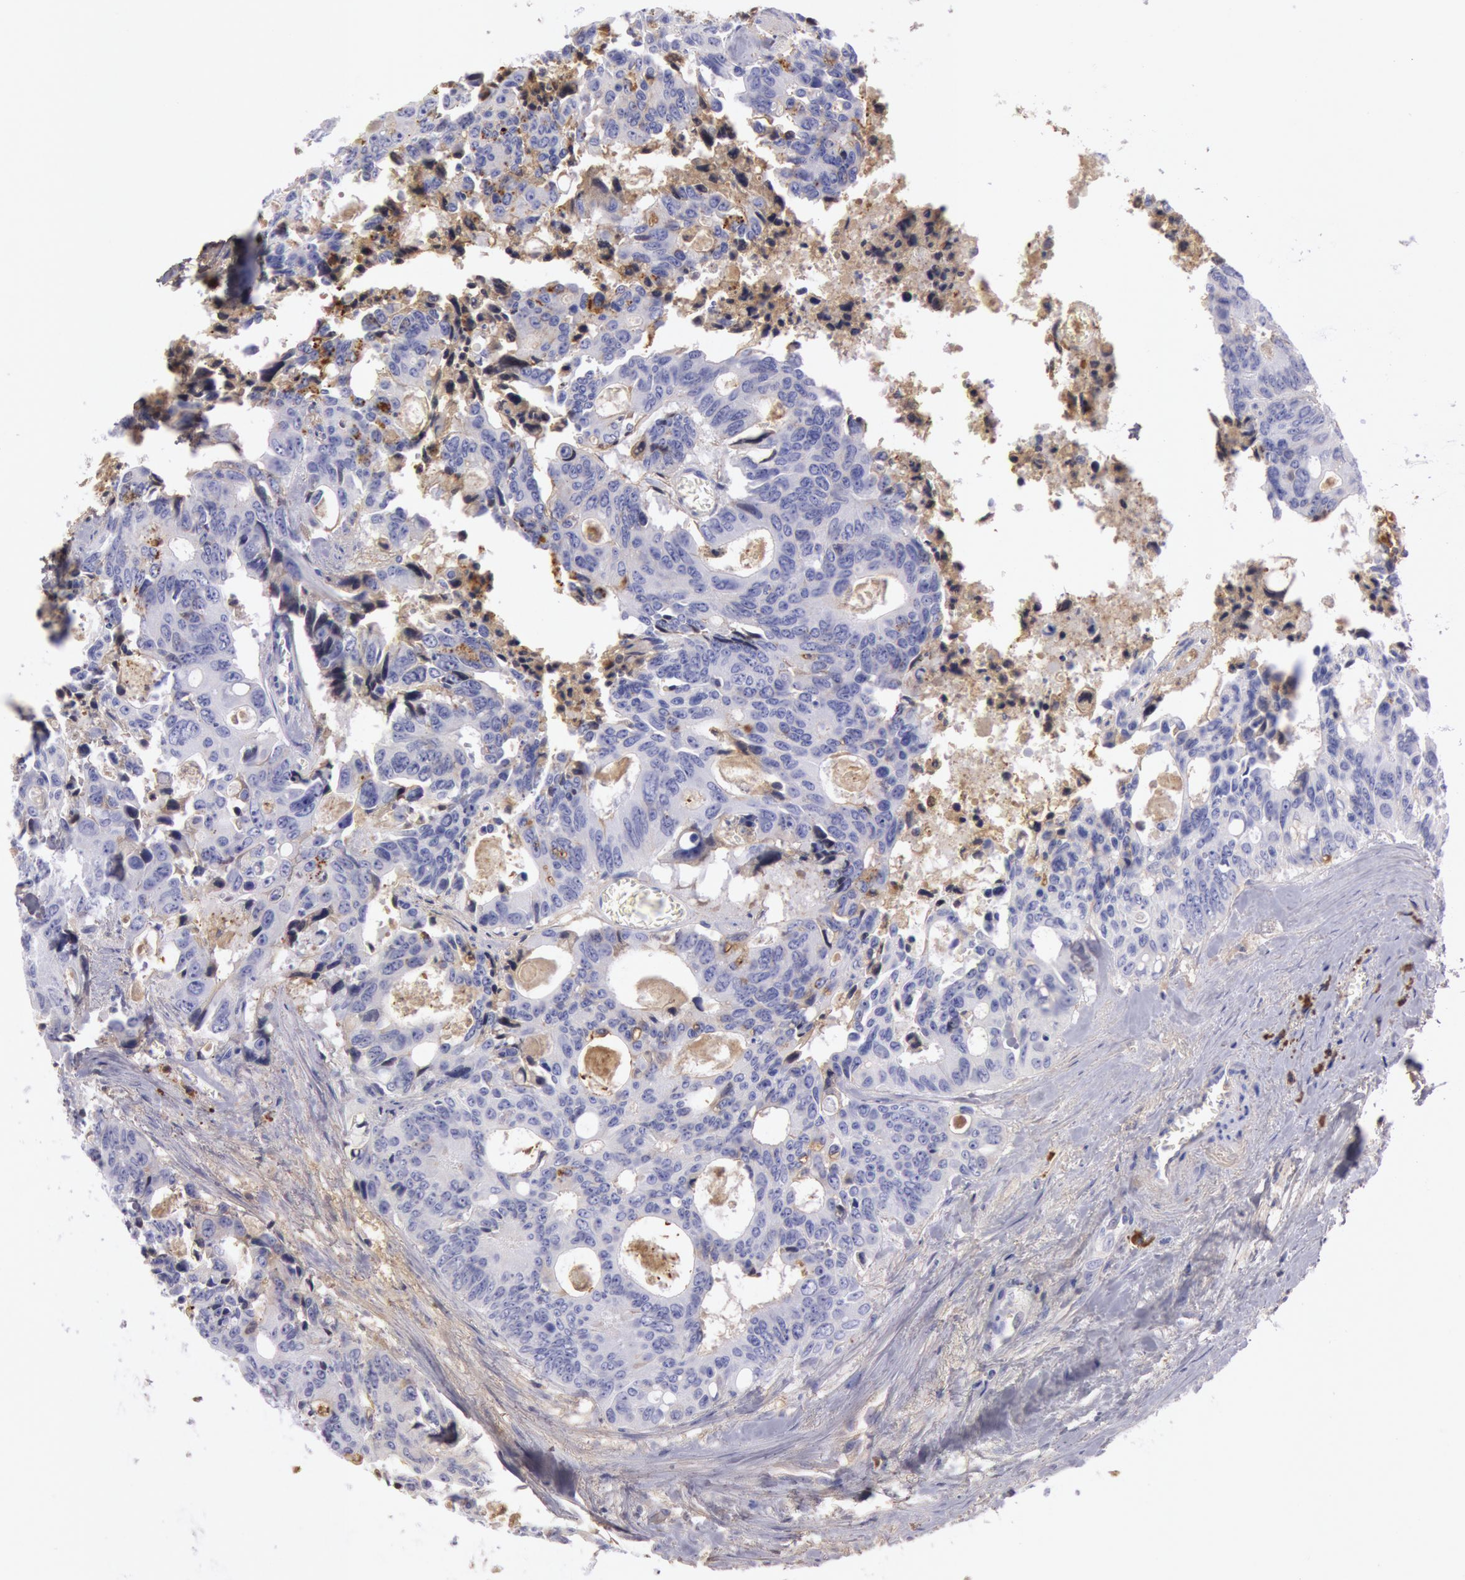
{"staining": {"intensity": "moderate", "quantity": "<25%", "location": "cytoplasmic/membranous"}, "tissue": "colorectal cancer", "cell_type": "Tumor cells", "image_type": "cancer", "snomed": [{"axis": "morphology", "description": "Adenocarcinoma, NOS"}, {"axis": "topography", "description": "Rectum"}], "caption": "Protein staining by immunohistochemistry reveals moderate cytoplasmic/membranous positivity in approximately <25% of tumor cells in colorectal cancer.", "gene": "IGHG1", "patient": {"sex": "male", "age": 76}}